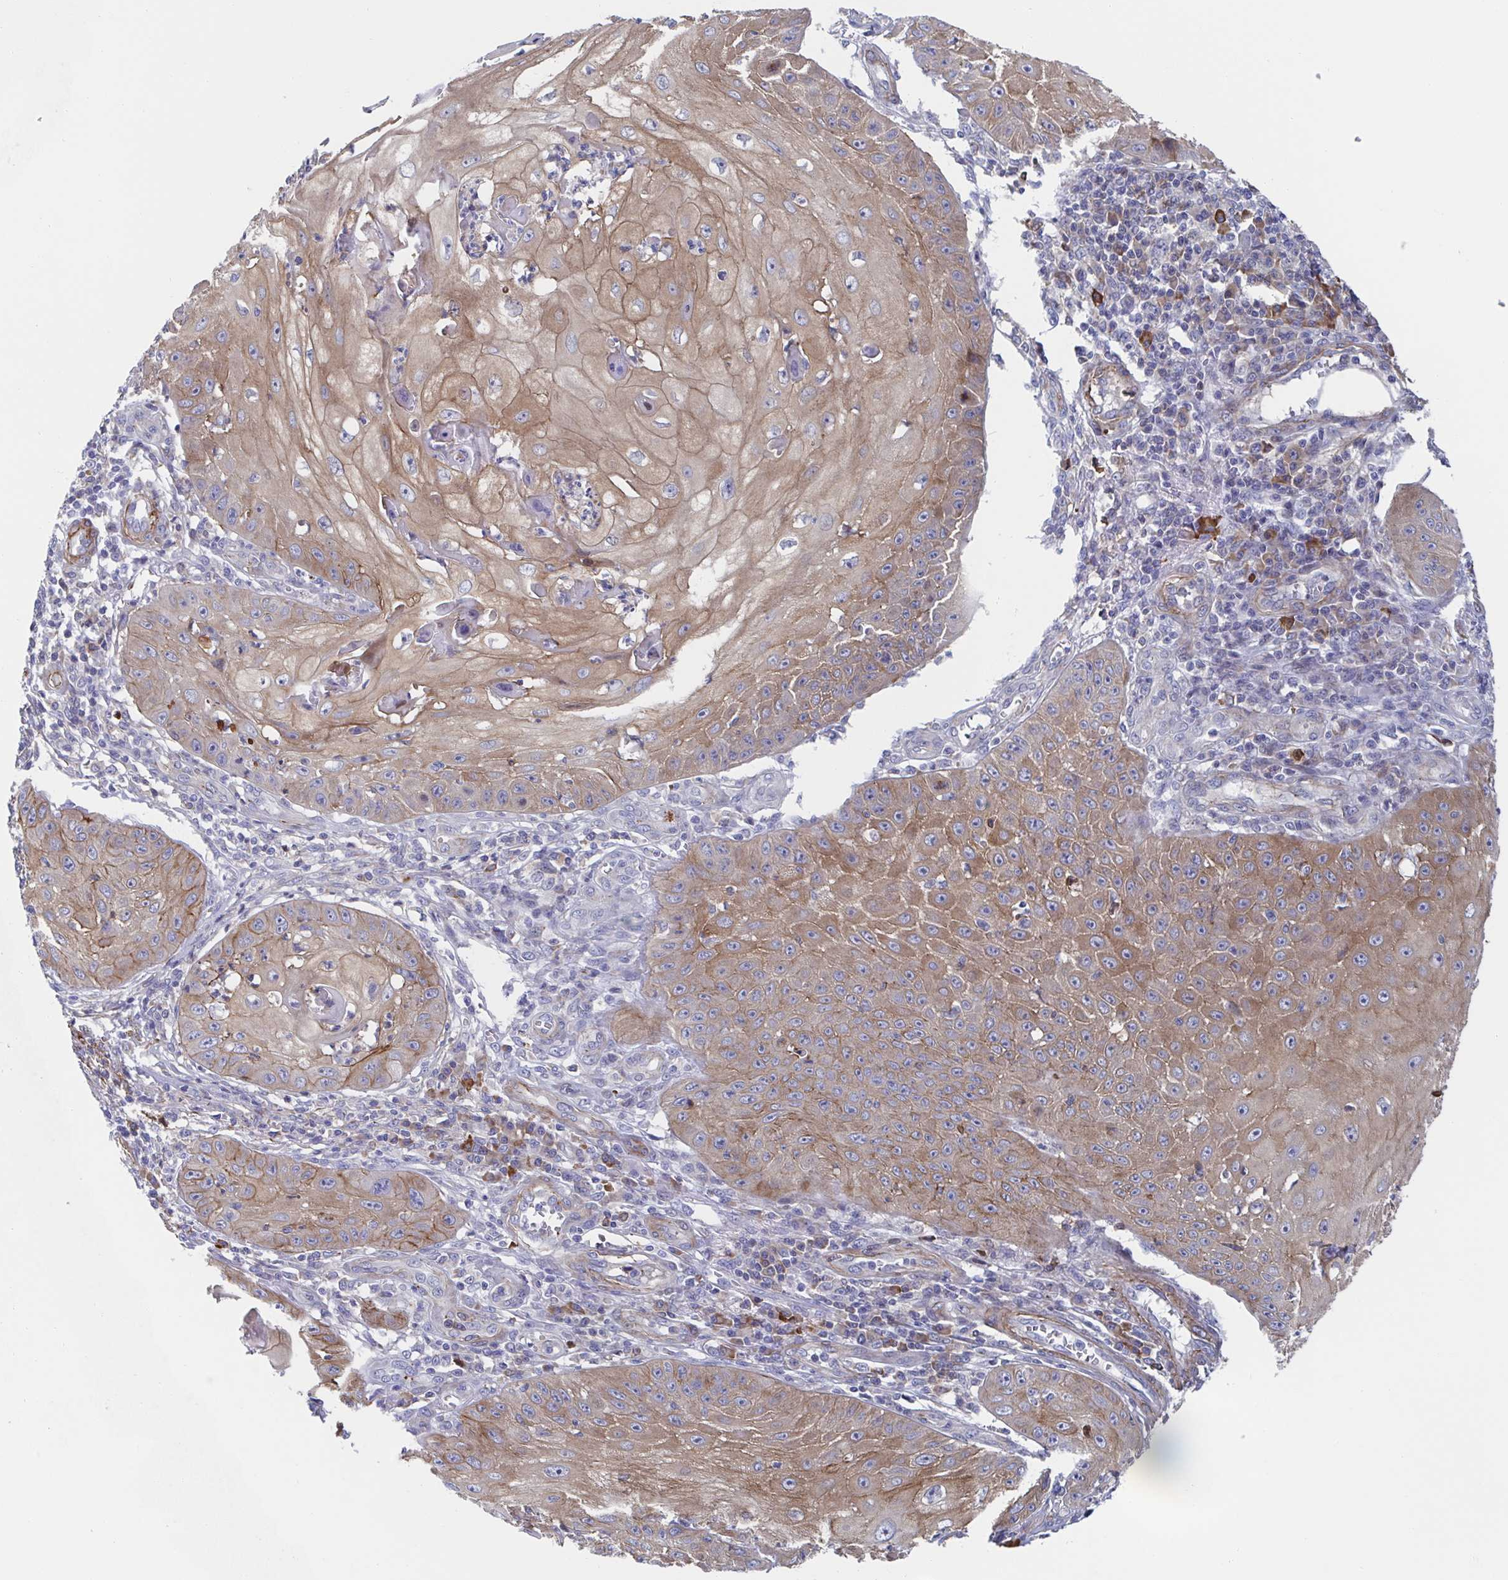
{"staining": {"intensity": "moderate", "quantity": ">75%", "location": "cytoplasmic/membranous"}, "tissue": "skin cancer", "cell_type": "Tumor cells", "image_type": "cancer", "snomed": [{"axis": "morphology", "description": "Squamous cell carcinoma, NOS"}, {"axis": "topography", "description": "Skin"}], "caption": "Skin squamous cell carcinoma stained for a protein (brown) displays moderate cytoplasmic/membranous positive expression in approximately >75% of tumor cells.", "gene": "KLC3", "patient": {"sex": "male", "age": 70}}